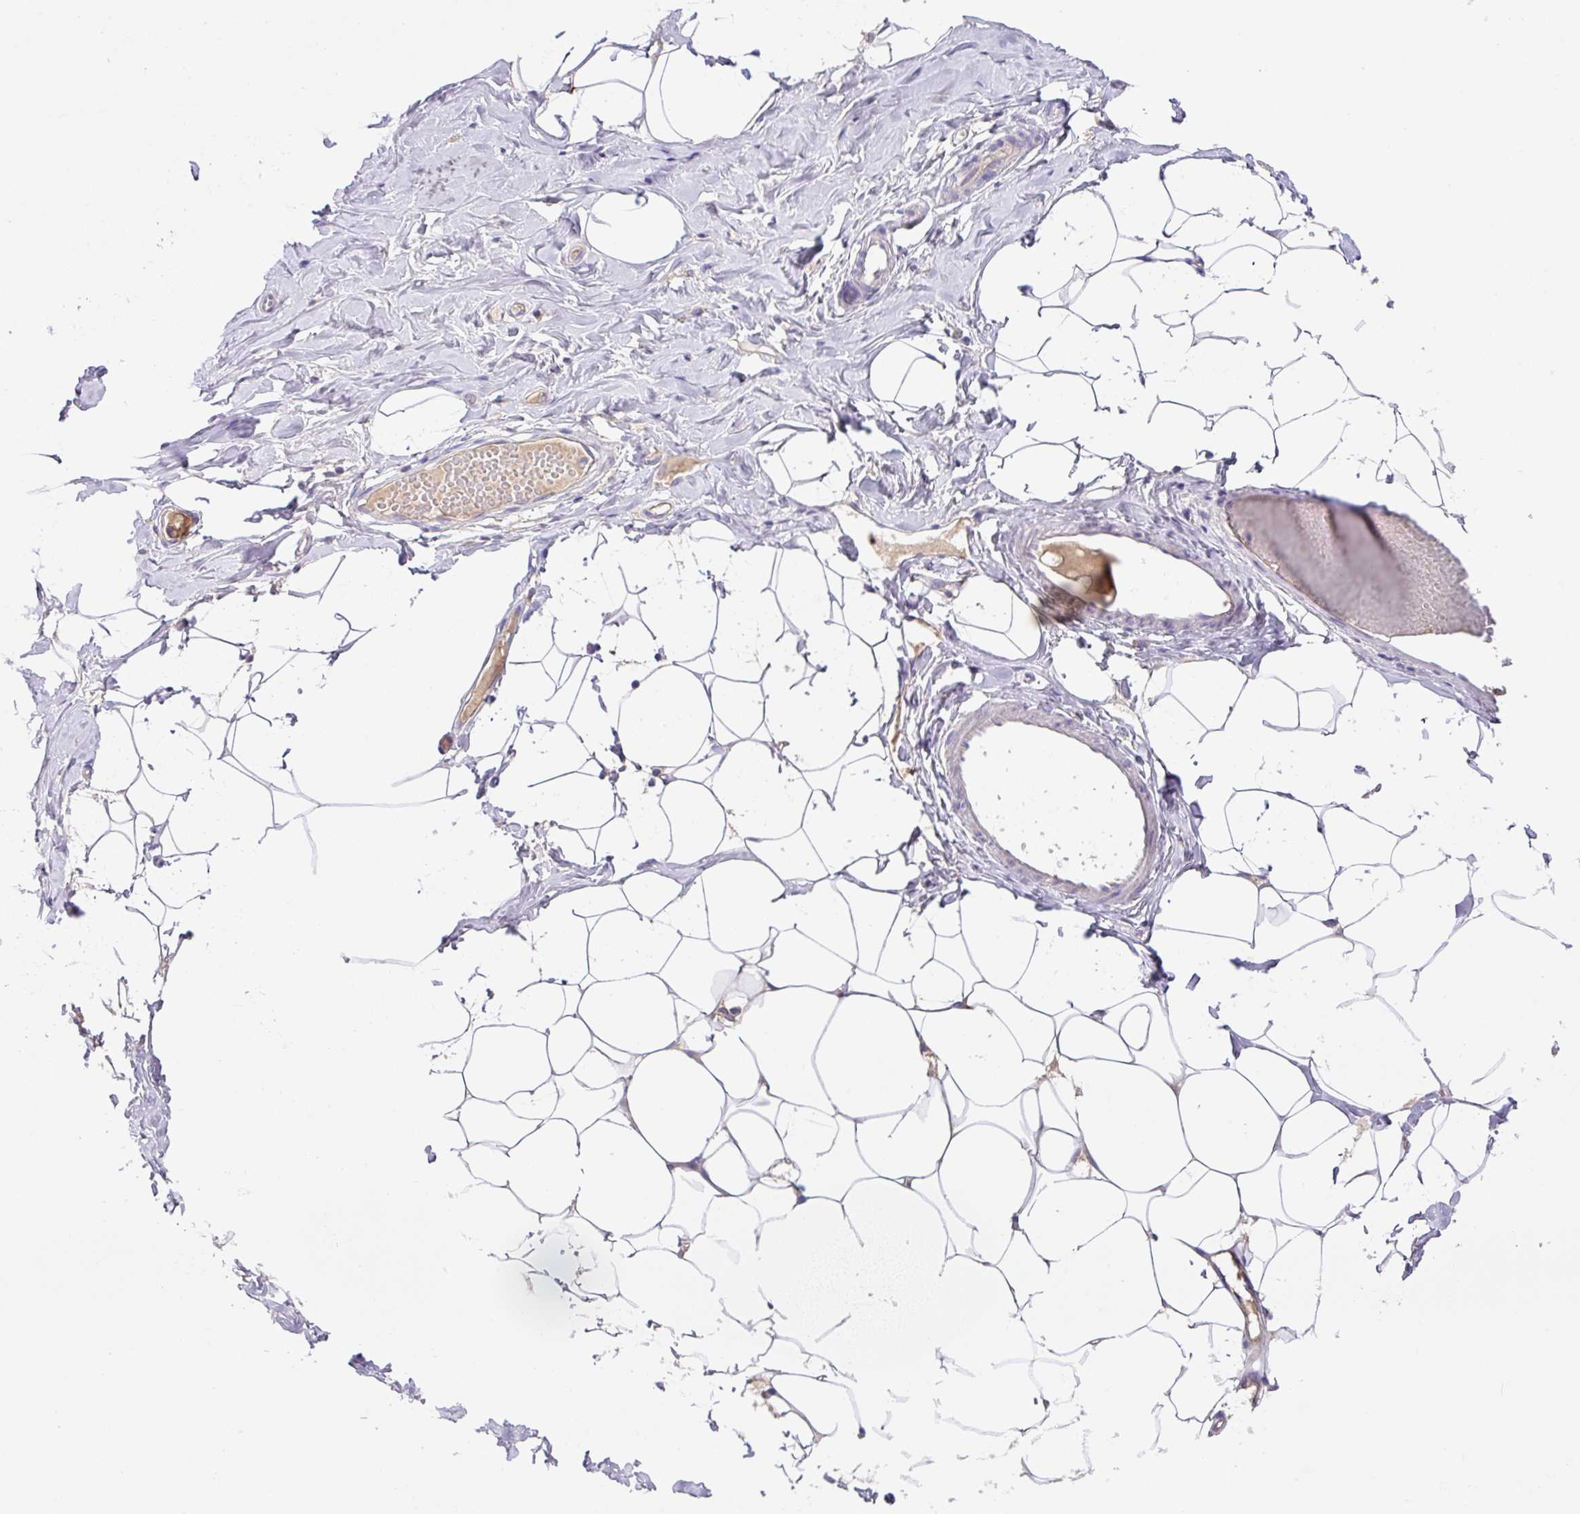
{"staining": {"intensity": "negative", "quantity": "none", "location": "none"}, "tissue": "breast", "cell_type": "Adipocytes", "image_type": "normal", "snomed": [{"axis": "morphology", "description": "Normal tissue, NOS"}, {"axis": "topography", "description": "Breast"}], "caption": "High power microscopy photomicrograph of an immunohistochemistry histopathology image of benign breast, revealing no significant staining in adipocytes.", "gene": "CRISP3", "patient": {"sex": "female", "age": 27}}